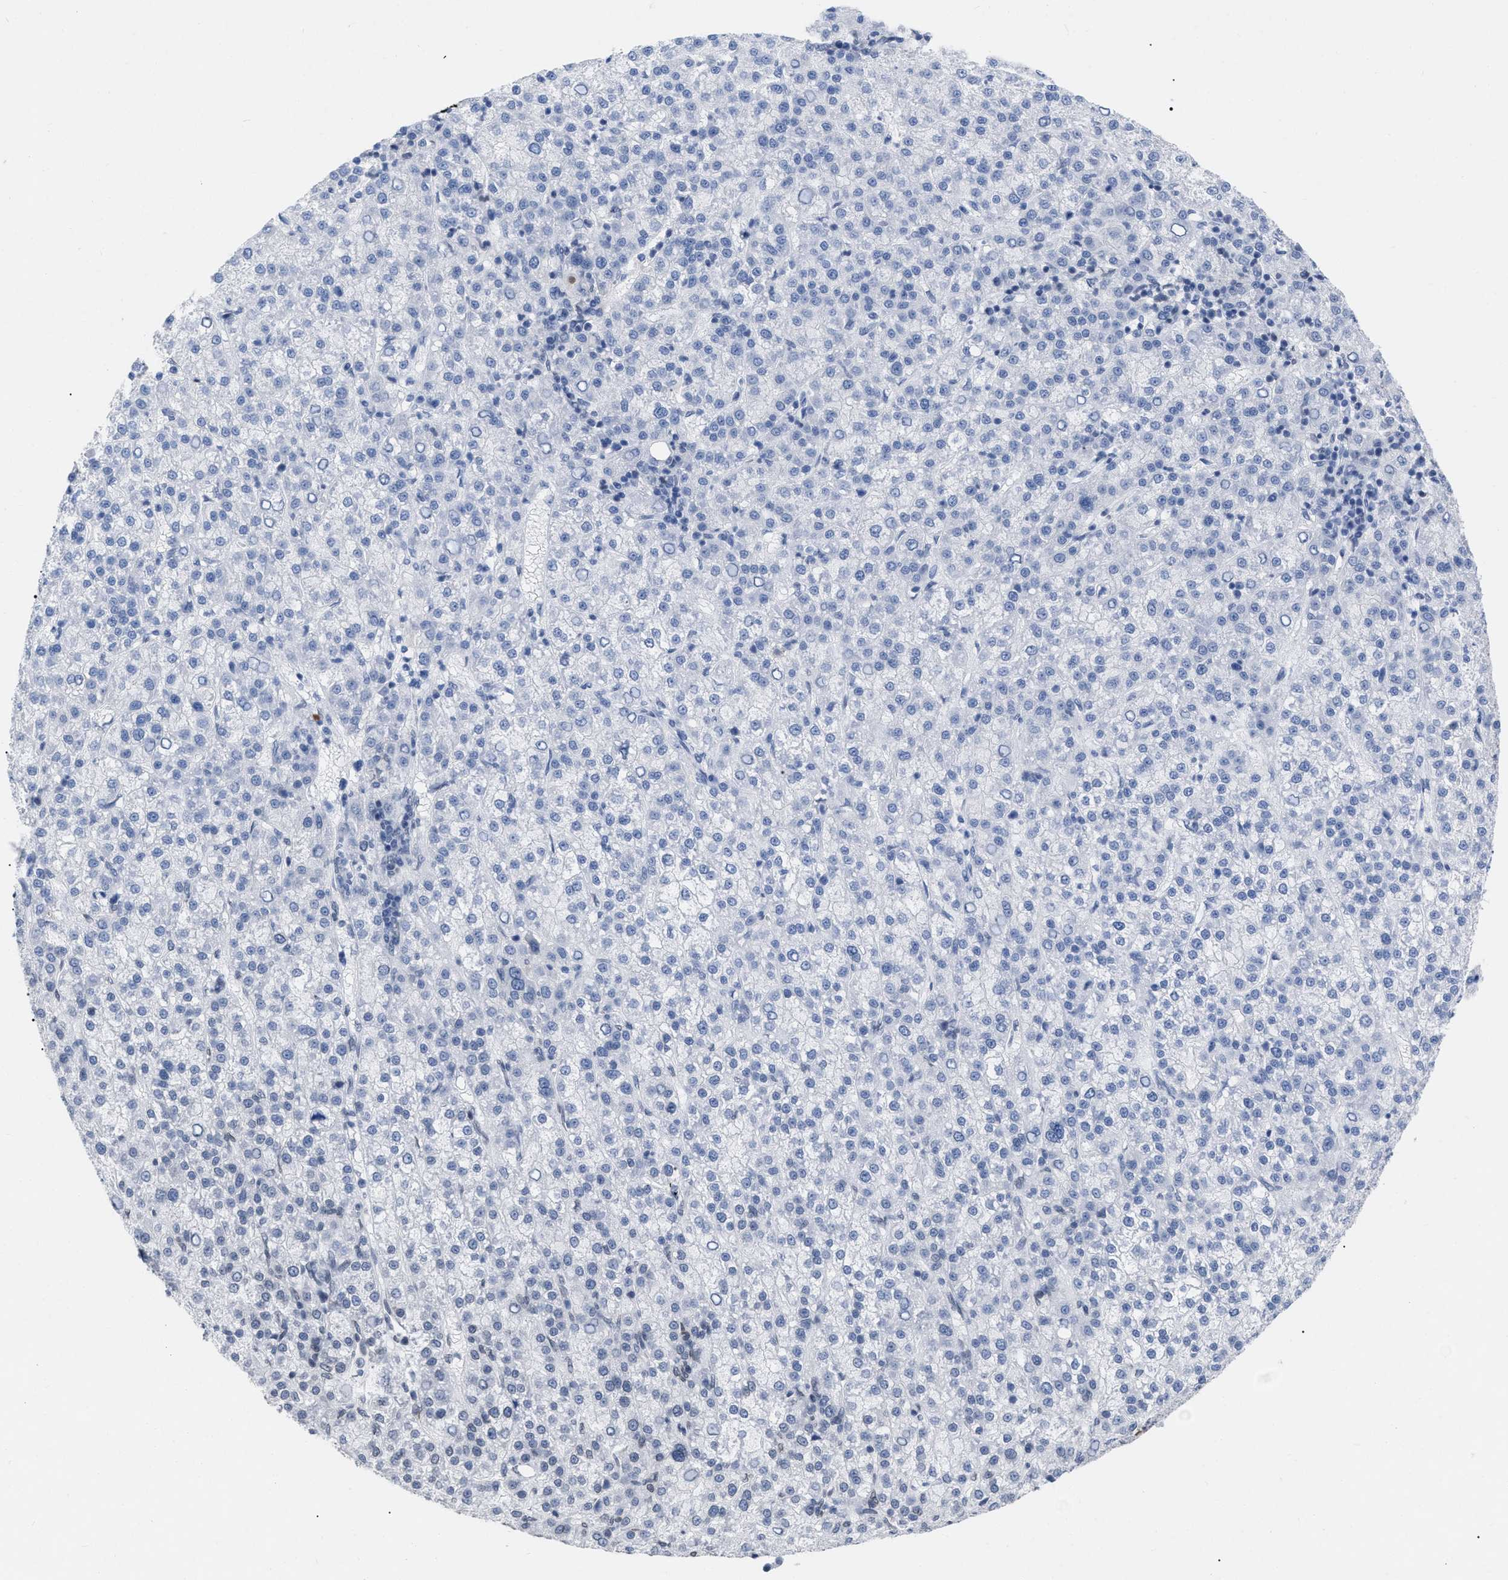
{"staining": {"intensity": "negative", "quantity": "none", "location": "none"}, "tissue": "liver cancer", "cell_type": "Tumor cells", "image_type": "cancer", "snomed": [{"axis": "morphology", "description": "Carcinoma, Hepatocellular, NOS"}, {"axis": "topography", "description": "Liver"}], "caption": "Tumor cells are negative for protein expression in human liver cancer.", "gene": "TPR", "patient": {"sex": "female", "age": 58}}